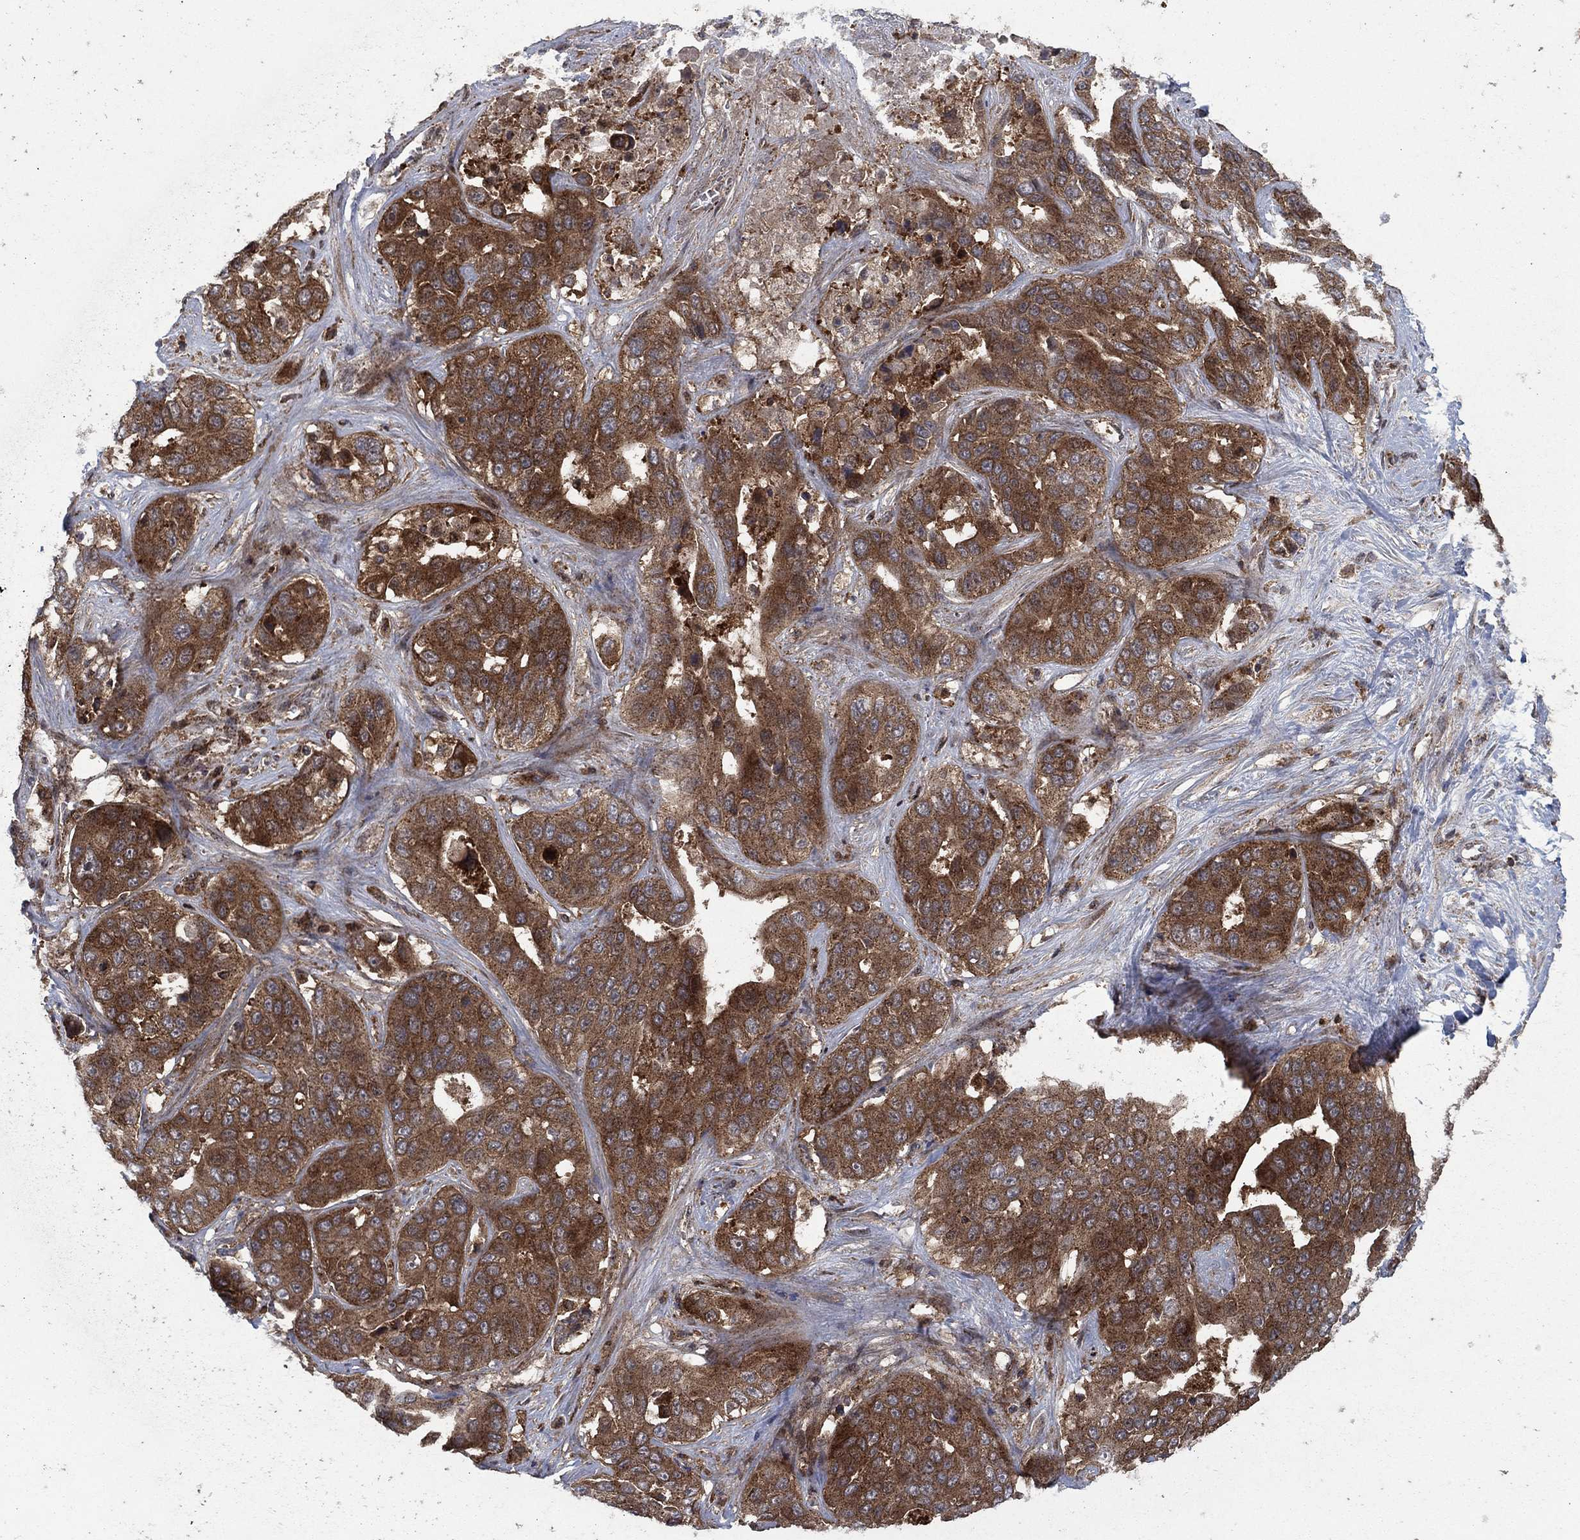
{"staining": {"intensity": "strong", "quantity": ">75%", "location": "cytoplasmic/membranous"}, "tissue": "liver cancer", "cell_type": "Tumor cells", "image_type": "cancer", "snomed": [{"axis": "morphology", "description": "Cholangiocarcinoma"}, {"axis": "topography", "description": "Liver"}], "caption": "The immunohistochemical stain highlights strong cytoplasmic/membranous staining in tumor cells of liver cancer (cholangiocarcinoma) tissue.", "gene": "IFI35", "patient": {"sex": "female", "age": 52}}